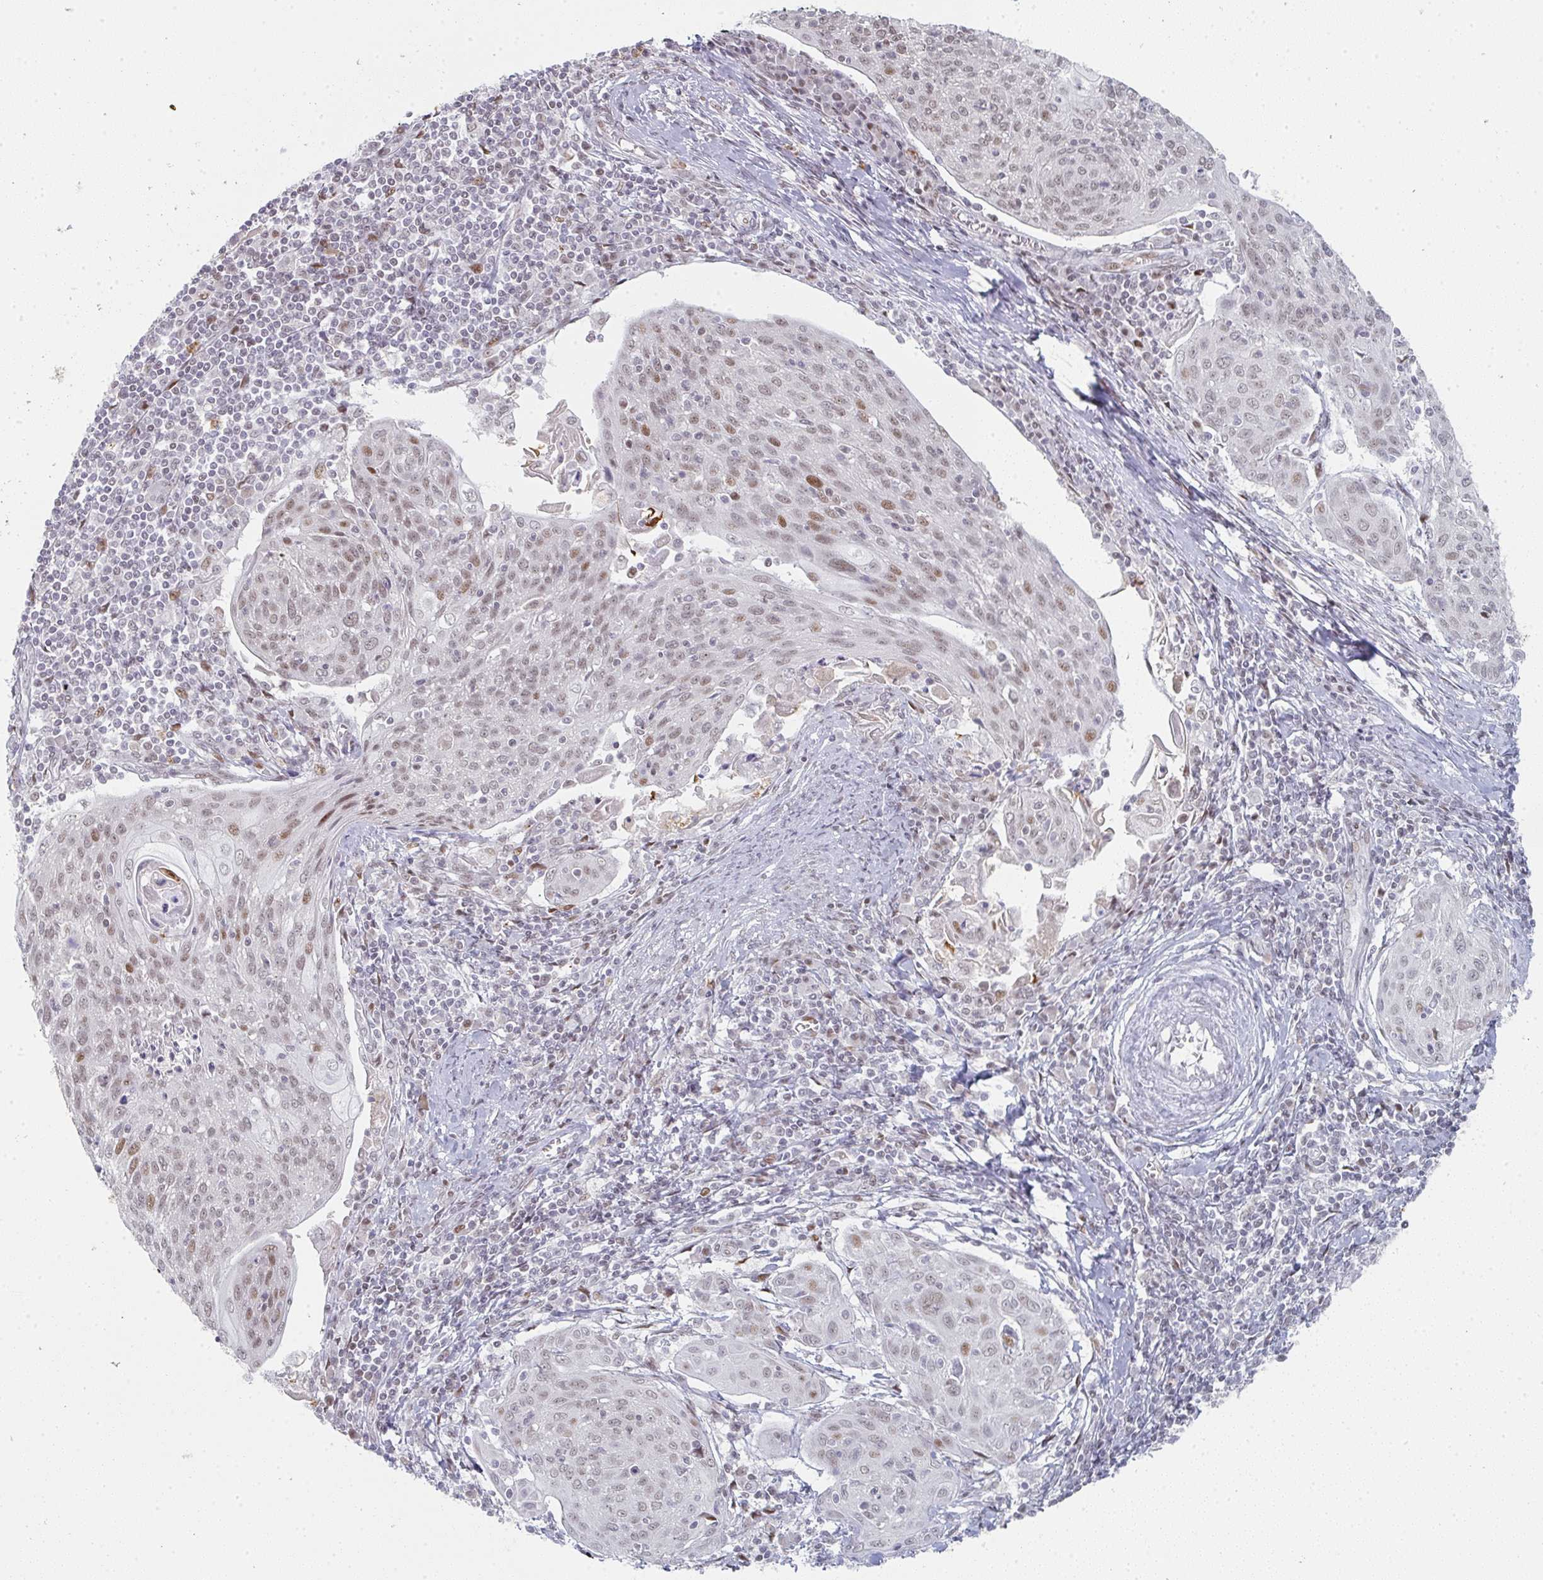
{"staining": {"intensity": "weak", "quantity": ">75%", "location": "nuclear"}, "tissue": "cervical cancer", "cell_type": "Tumor cells", "image_type": "cancer", "snomed": [{"axis": "morphology", "description": "Squamous cell carcinoma, NOS"}, {"axis": "topography", "description": "Cervix"}], "caption": "Immunohistochemistry of cervical cancer (squamous cell carcinoma) shows low levels of weak nuclear expression in approximately >75% of tumor cells.", "gene": "LIN54", "patient": {"sex": "female", "age": 67}}